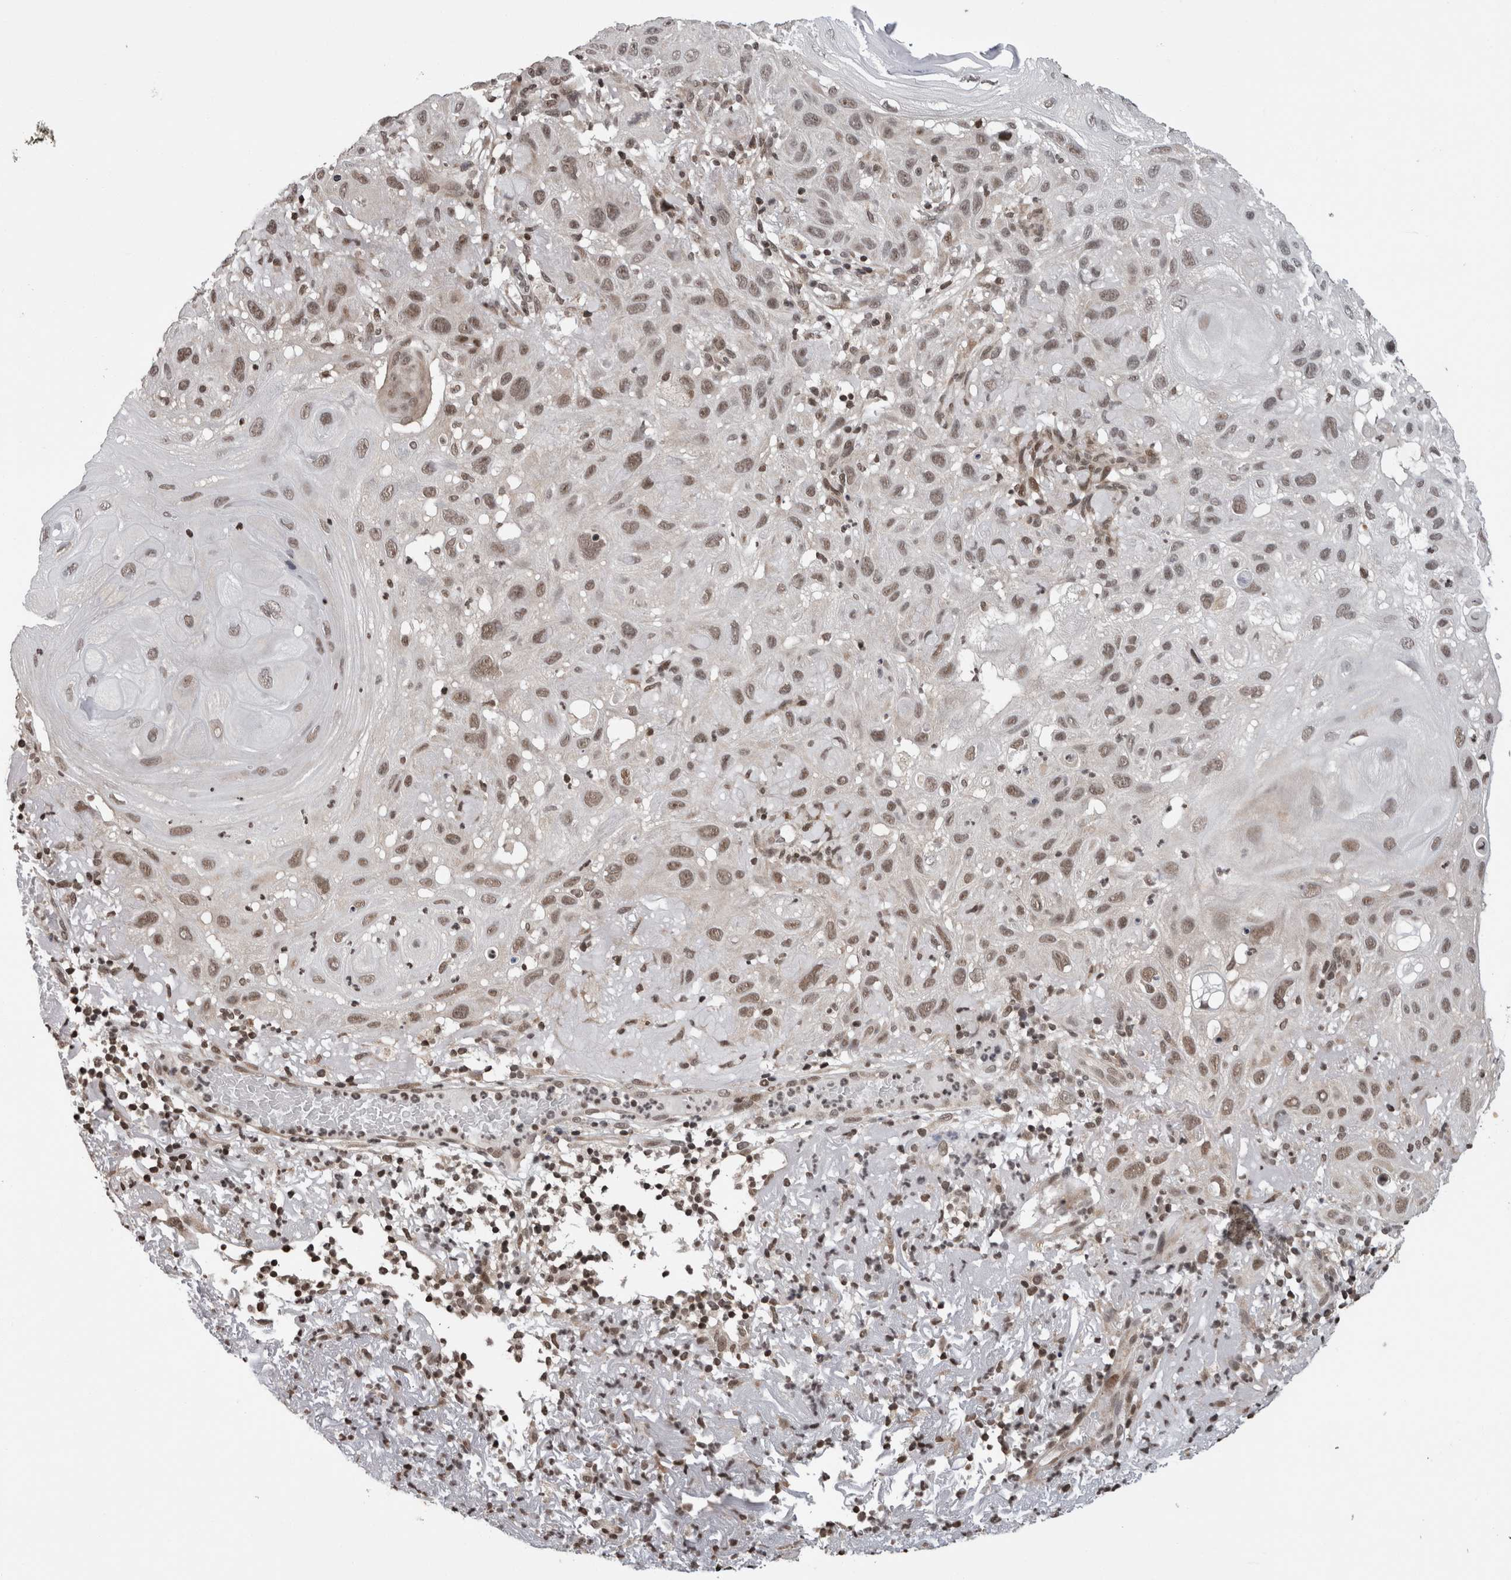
{"staining": {"intensity": "moderate", "quantity": "25%-75%", "location": "nuclear"}, "tissue": "skin cancer", "cell_type": "Tumor cells", "image_type": "cancer", "snomed": [{"axis": "morphology", "description": "Squamous cell carcinoma, NOS"}, {"axis": "topography", "description": "Skin"}], "caption": "Immunohistochemical staining of skin cancer (squamous cell carcinoma) exhibits medium levels of moderate nuclear staining in approximately 25%-75% of tumor cells. (DAB (3,3'-diaminobenzidine) IHC, brown staining for protein, blue staining for nuclei).", "gene": "ZBTB11", "patient": {"sex": "female", "age": 96}}